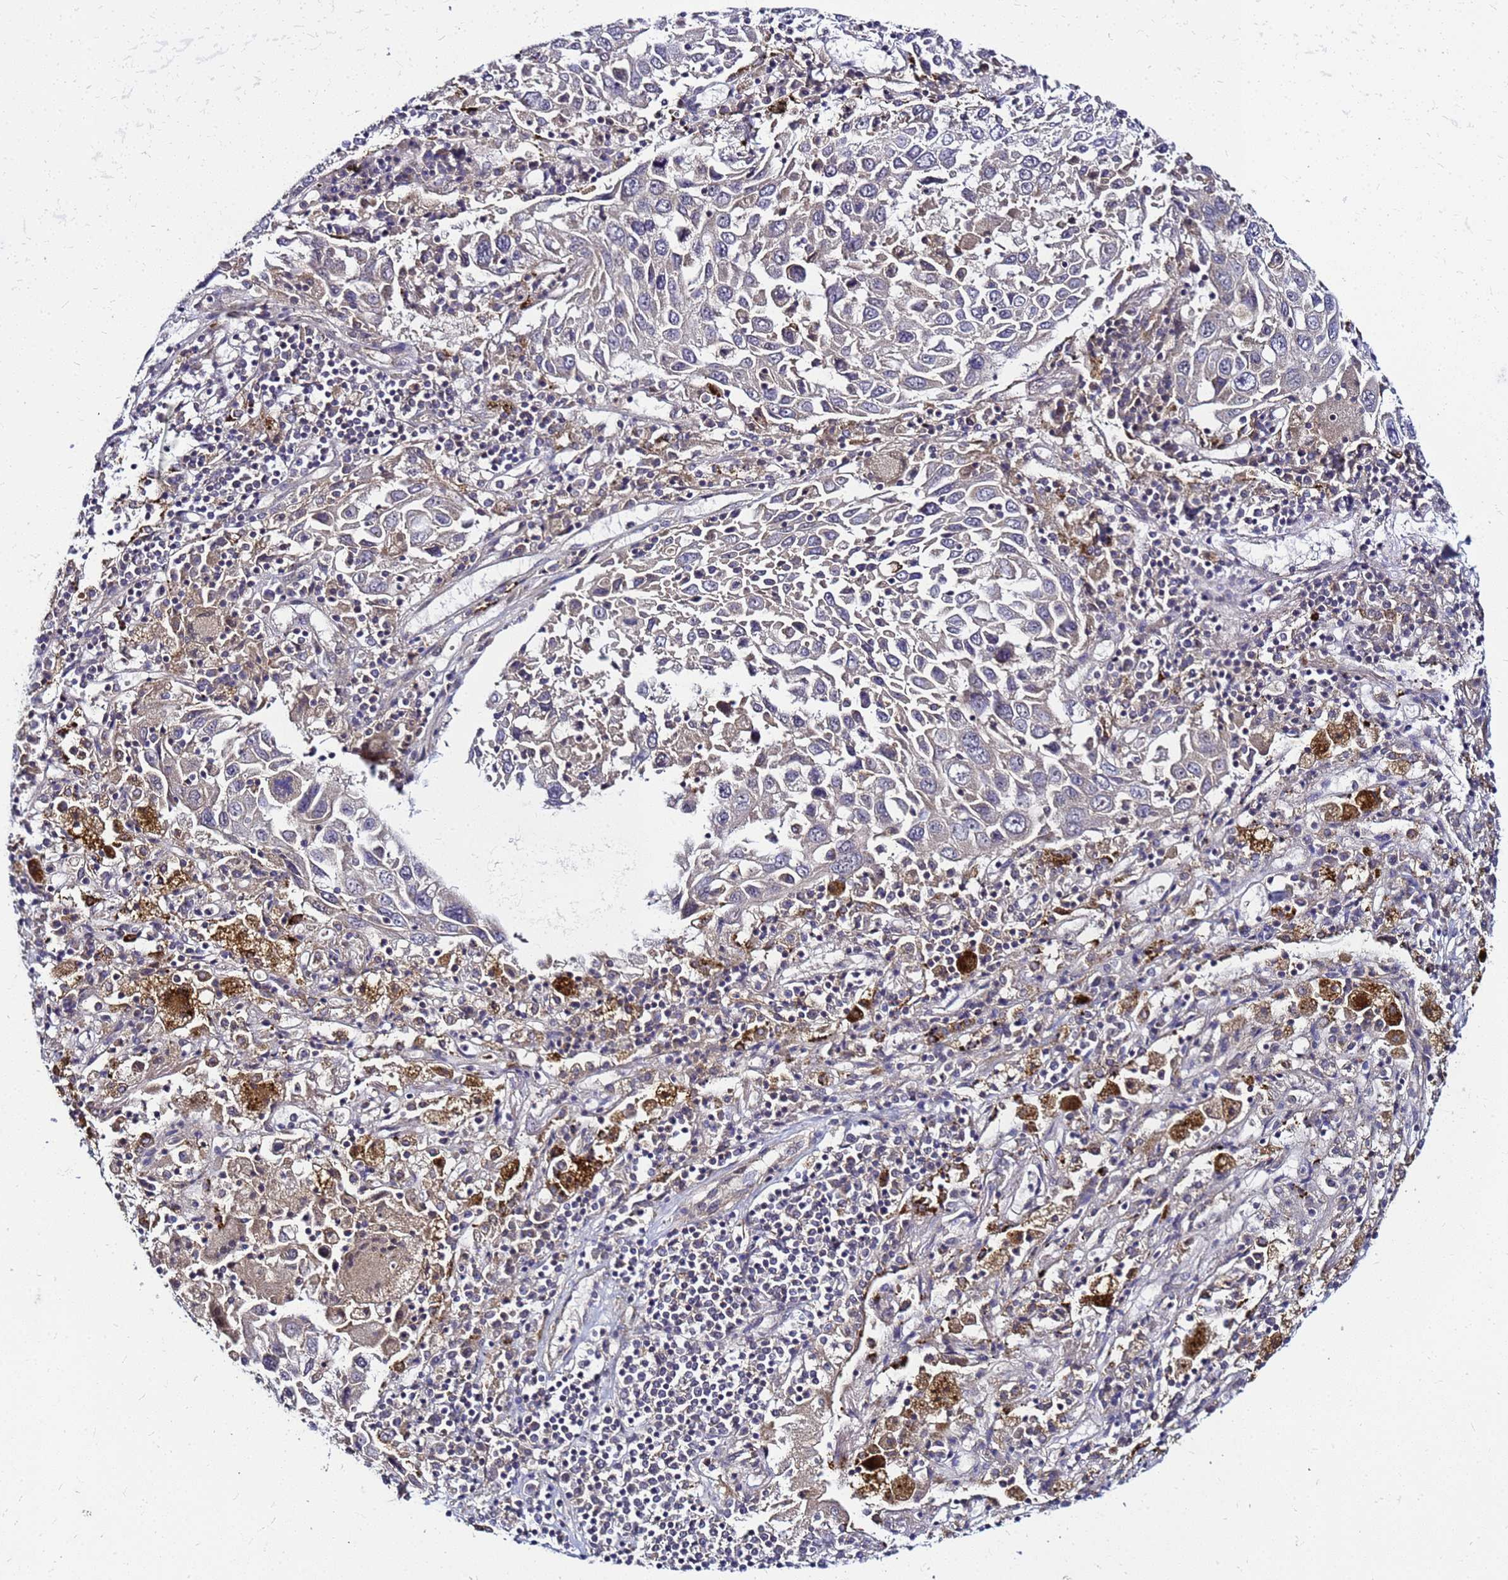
{"staining": {"intensity": "negative", "quantity": "none", "location": "none"}, "tissue": "lung cancer", "cell_type": "Tumor cells", "image_type": "cancer", "snomed": [{"axis": "morphology", "description": "Squamous cell carcinoma, NOS"}, {"axis": "topography", "description": "Lung"}], "caption": "Lung cancer was stained to show a protein in brown. There is no significant positivity in tumor cells.", "gene": "SAT1", "patient": {"sex": "male", "age": 65}}